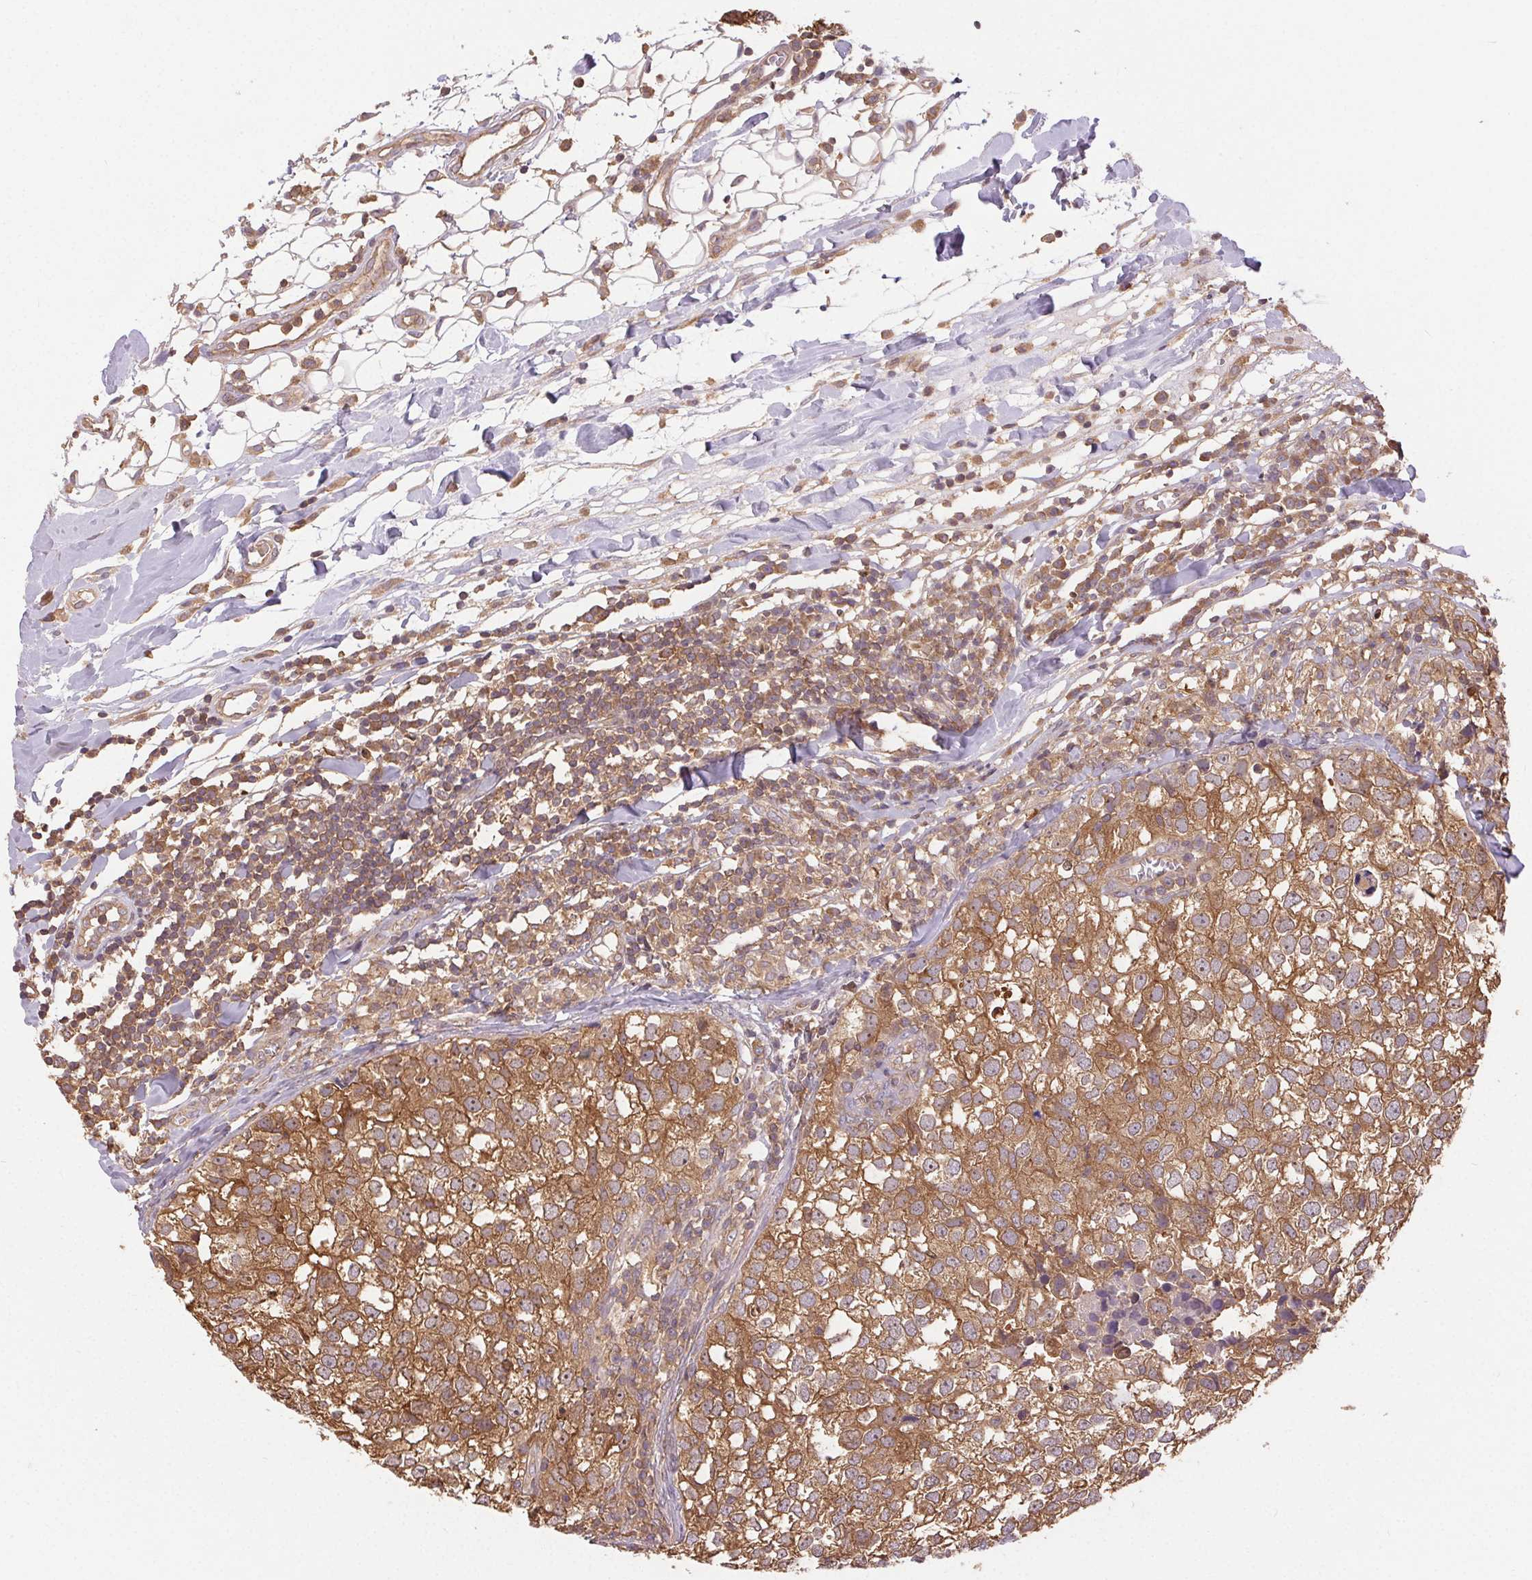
{"staining": {"intensity": "moderate", "quantity": ">75%", "location": "cytoplasmic/membranous"}, "tissue": "breast cancer", "cell_type": "Tumor cells", "image_type": "cancer", "snomed": [{"axis": "morphology", "description": "Duct carcinoma"}, {"axis": "topography", "description": "Breast"}], "caption": "IHC of breast cancer (invasive ductal carcinoma) shows medium levels of moderate cytoplasmic/membranous positivity in about >75% of tumor cells.", "gene": "GDI2", "patient": {"sex": "female", "age": 30}}